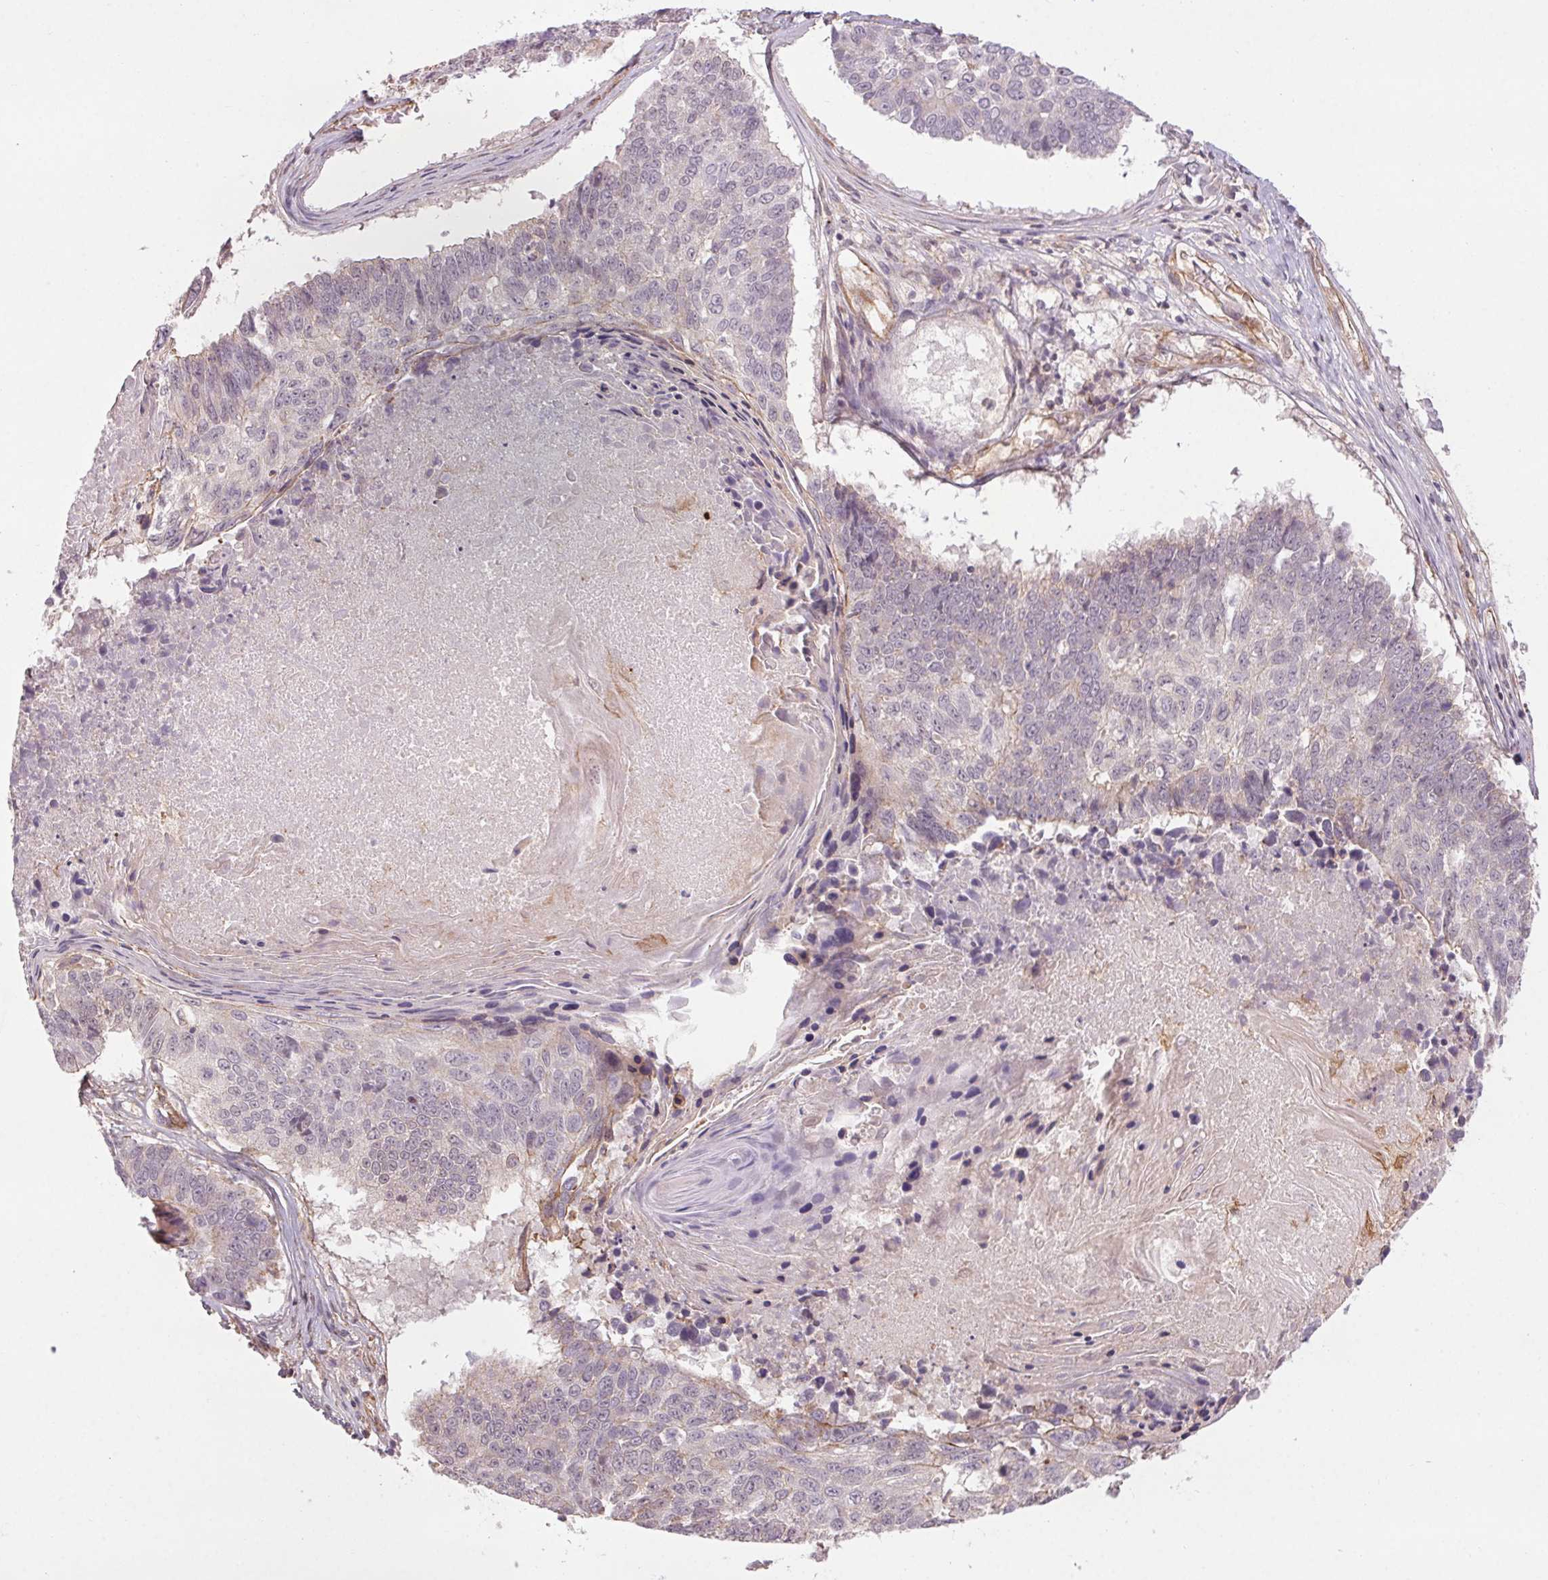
{"staining": {"intensity": "negative", "quantity": "none", "location": "none"}, "tissue": "lung cancer", "cell_type": "Tumor cells", "image_type": "cancer", "snomed": [{"axis": "morphology", "description": "Squamous cell carcinoma, NOS"}, {"axis": "topography", "description": "Lung"}], "caption": "A micrograph of human lung squamous cell carcinoma is negative for staining in tumor cells. Brightfield microscopy of immunohistochemistry stained with DAB (brown) and hematoxylin (blue), captured at high magnification.", "gene": "CCSER1", "patient": {"sex": "male", "age": 73}}